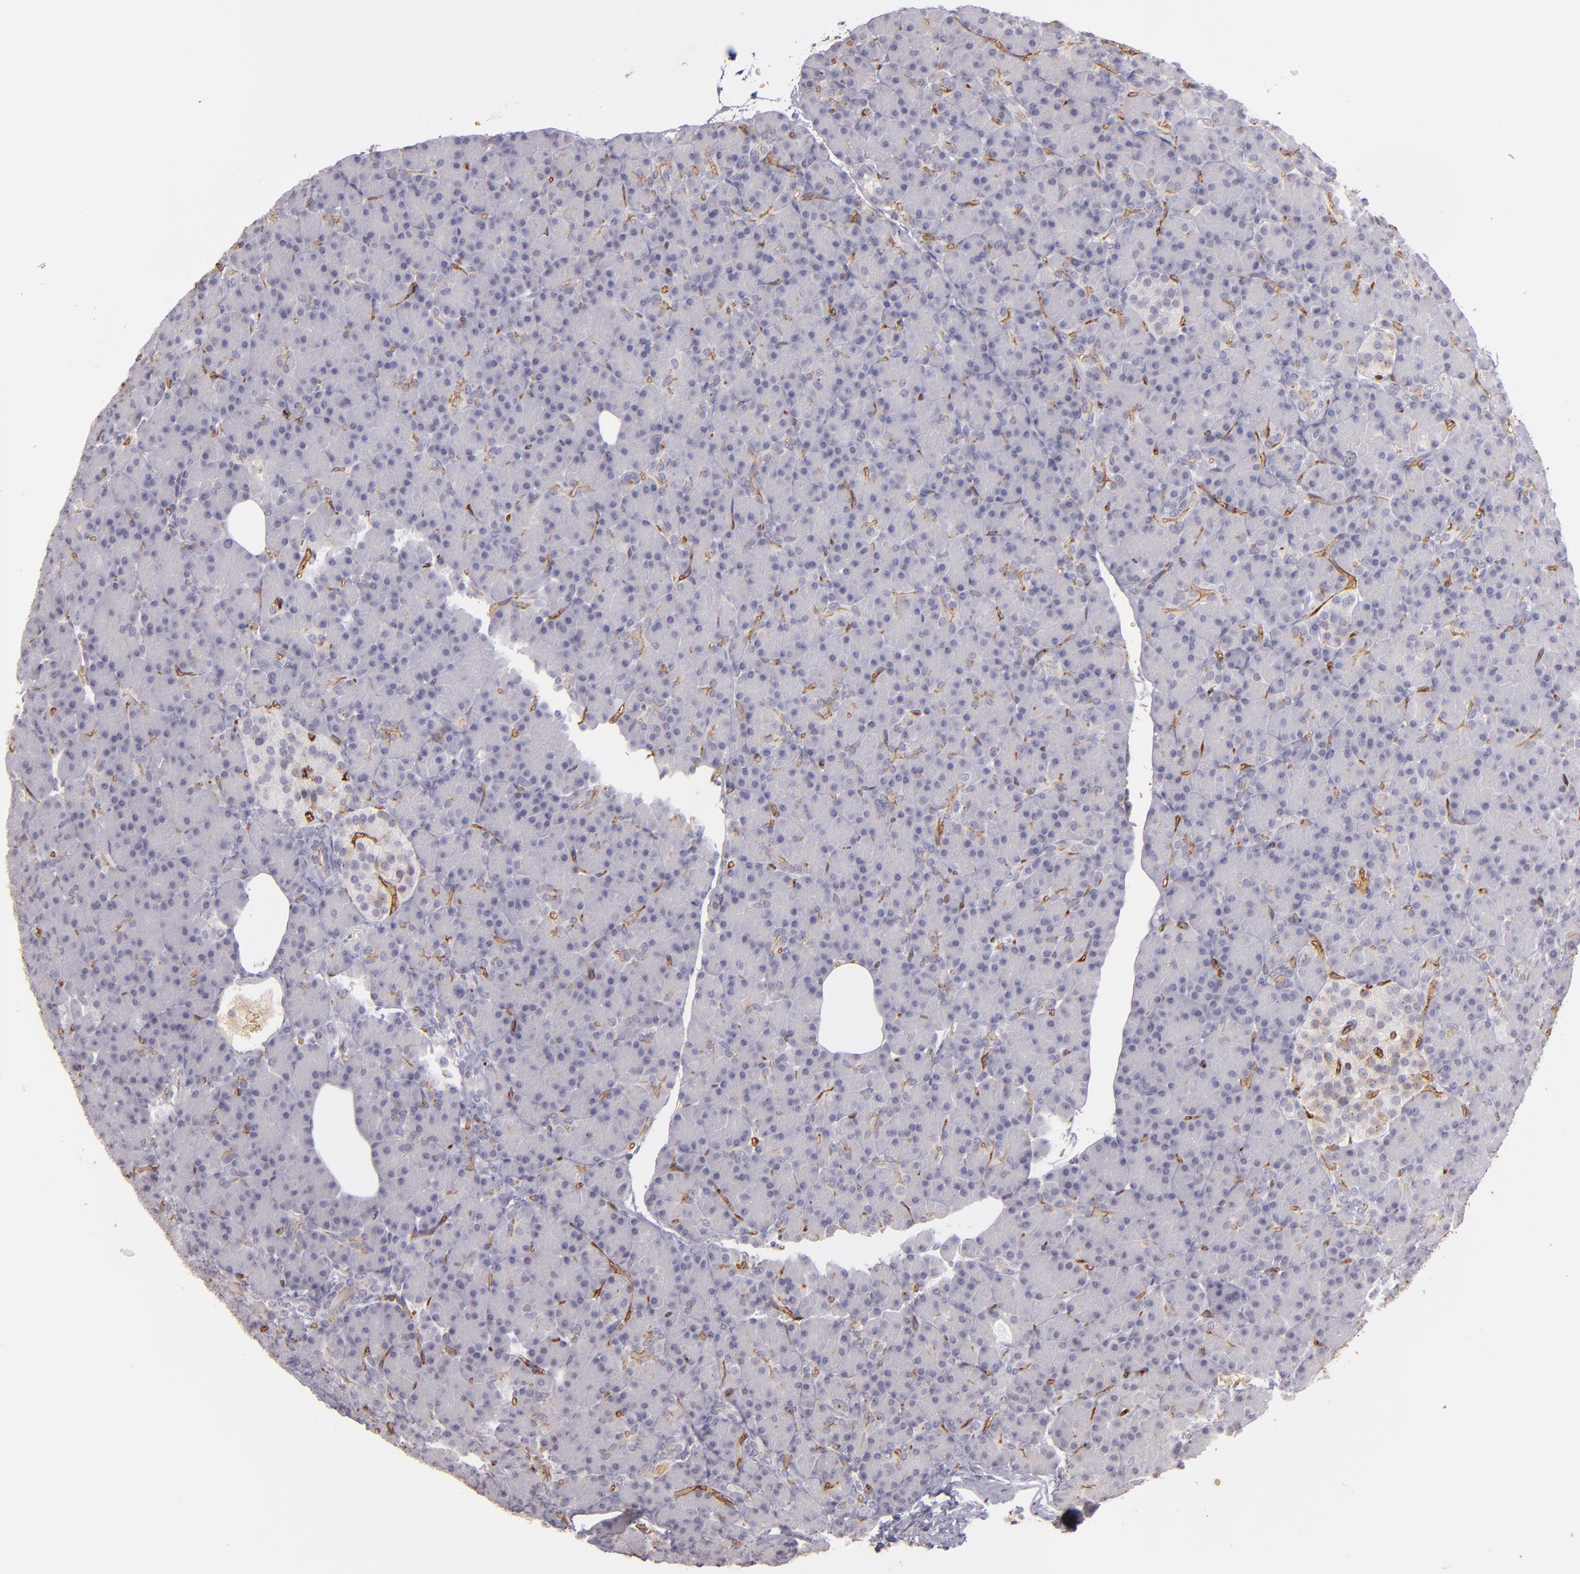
{"staining": {"intensity": "negative", "quantity": "none", "location": "none"}, "tissue": "pancreas", "cell_type": "Exocrine glandular cells", "image_type": "normal", "snomed": [{"axis": "morphology", "description": "Normal tissue, NOS"}, {"axis": "topography", "description": "Pancreas"}], "caption": "A micrograph of human pancreas is negative for staining in exocrine glandular cells. Nuclei are stained in blue.", "gene": "ACE", "patient": {"sex": "female", "age": 43}}